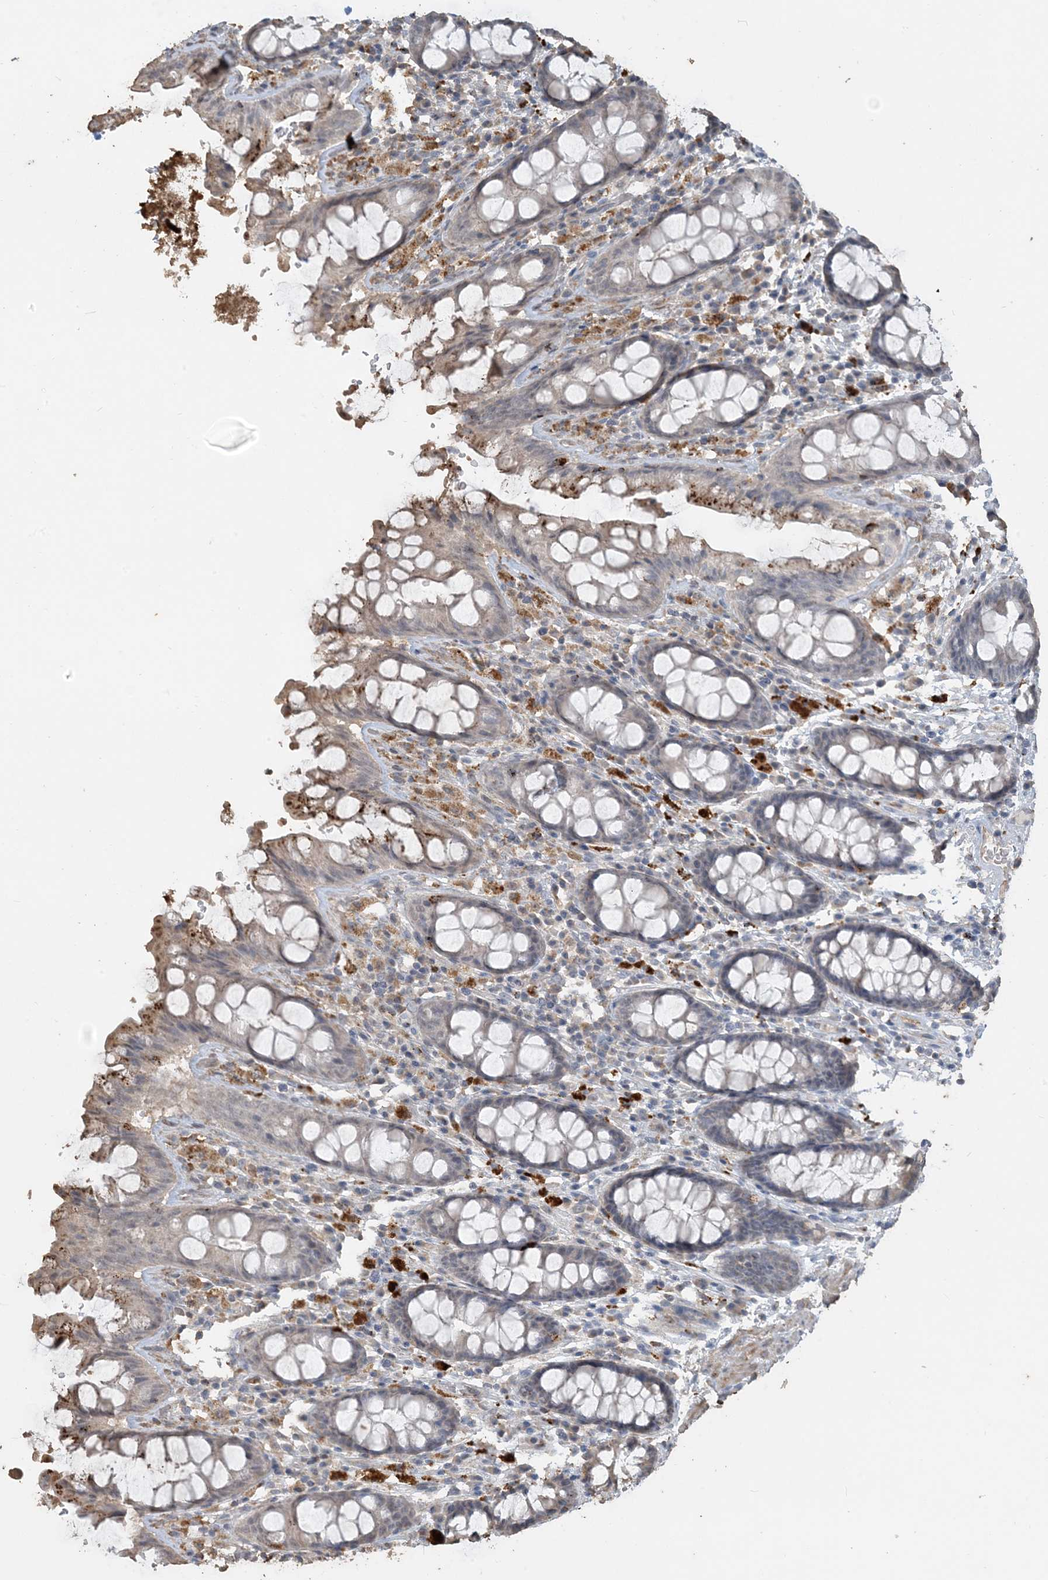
{"staining": {"intensity": "moderate", "quantity": "<25%", "location": "cytoplasmic/membranous"}, "tissue": "rectum", "cell_type": "Glandular cells", "image_type": "normal", "snomed": [{"axis": "morphology", "description": "Normal tissue, NOS"}, {"axis": "topography", "description": "Rectum"}], "caption": "Protein expression analysis of unremarkable rectum demonstrates moderate cytoplasmic/membranous positivity in about <25% of glandular cells. Using DAB (brown) and hematoxylin (blue) stains, captured at high magnification using brightfield microscopy.", "gene": "SFMBT2", "patient": {"sex": "male", "age": 64}}